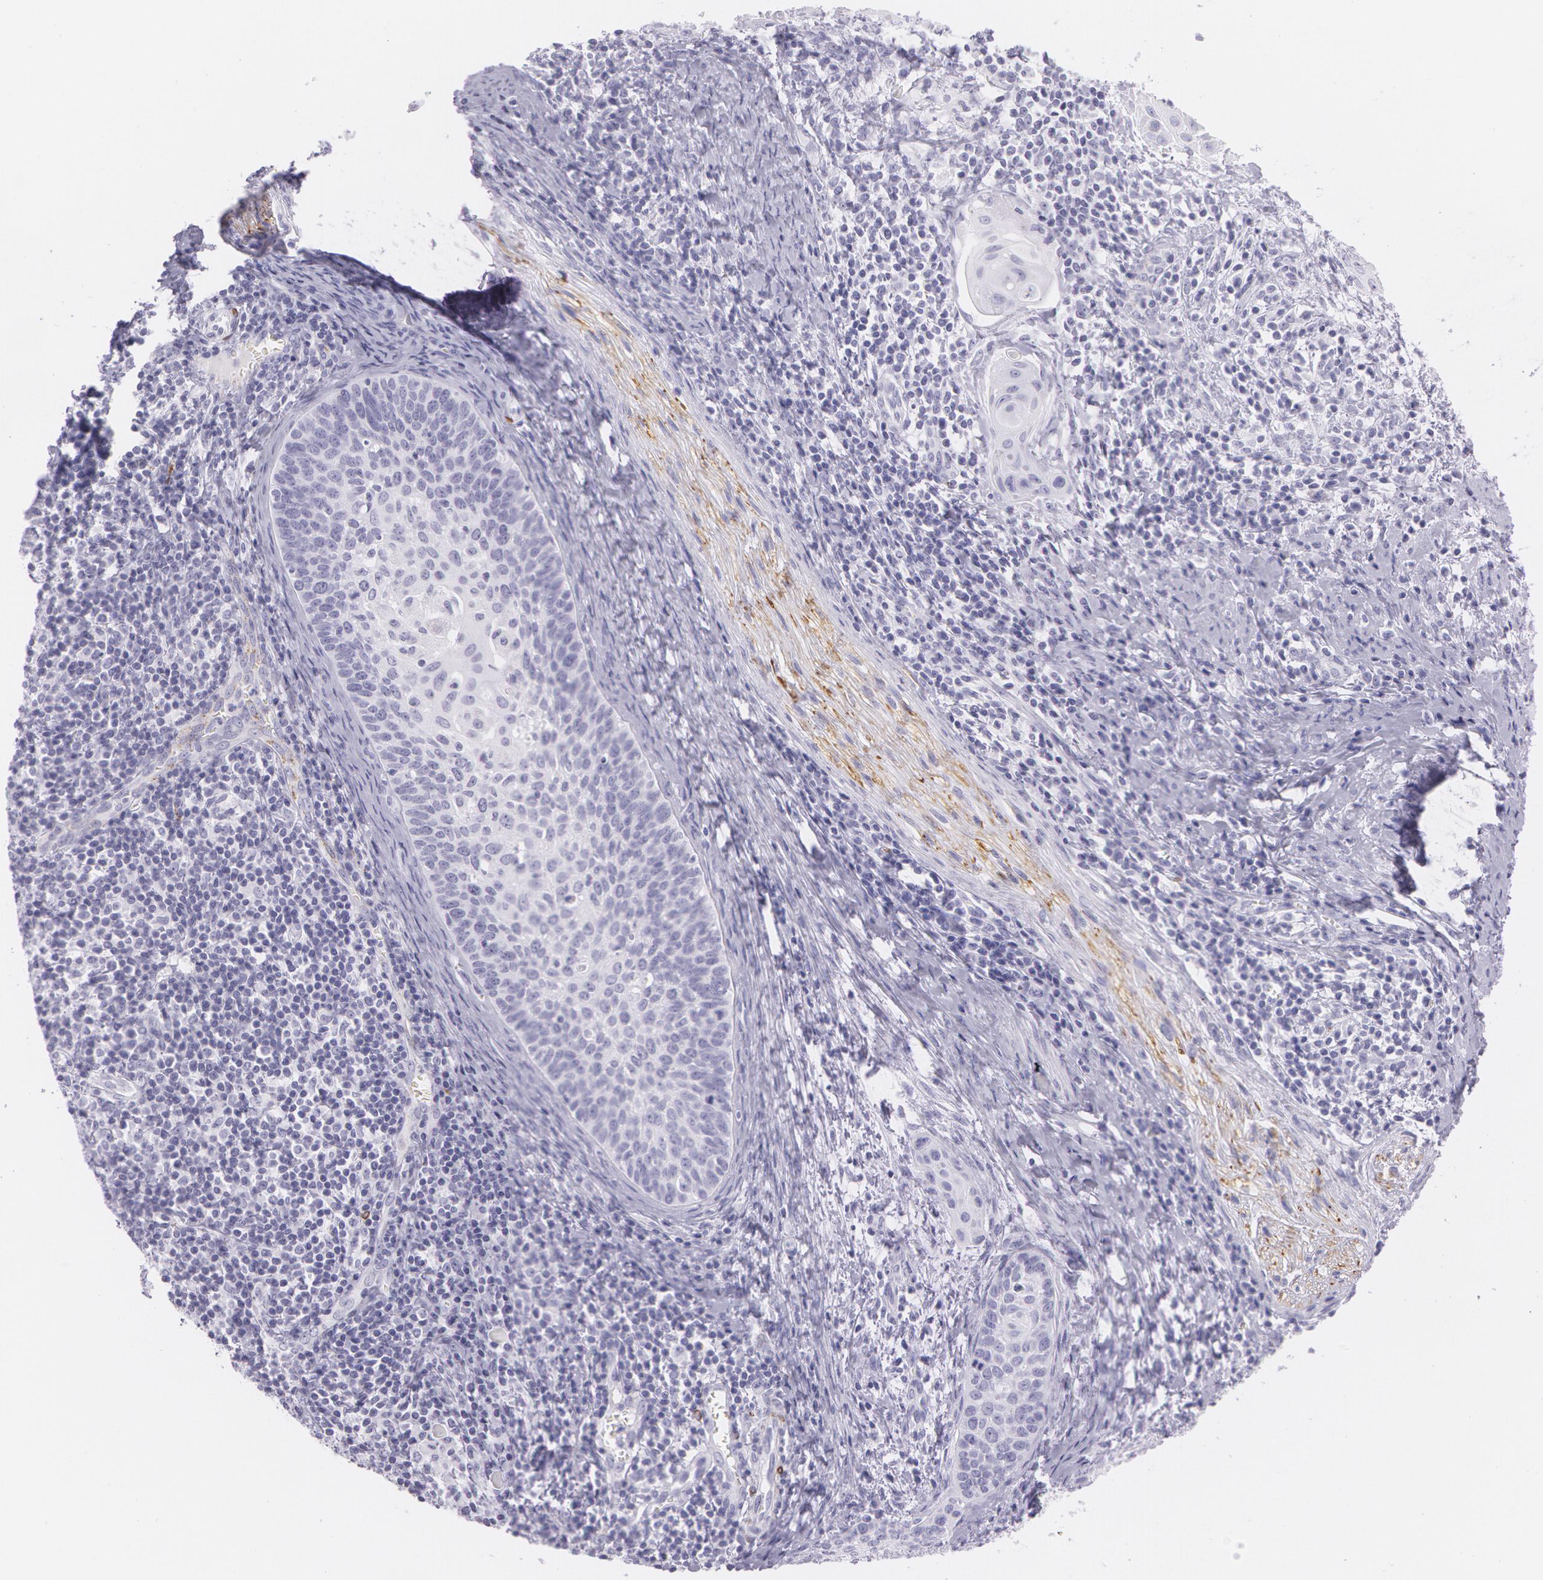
{"staining": {"intensity": "negative", "quantity": "none", "location": "none"}, "tissue": "cervical cancer", "cell_type": "Tumor cells", "image_type": "cancer", "snomed": [{"axis": "morphology", "description": "Squamous cell carcinoma, NOS"}, {"axis": "topography", "description": "Cervix"}], "caption": "An immunohistochemistry (IHC) micrograph of cervical cancer (squamous cell carcinoma) is shown. There is no staining in tumor cells of cervical cancer (squamous cell carcinoma).", "gene": "SNCG", "patient": {"sex": "female", "age": 33}}